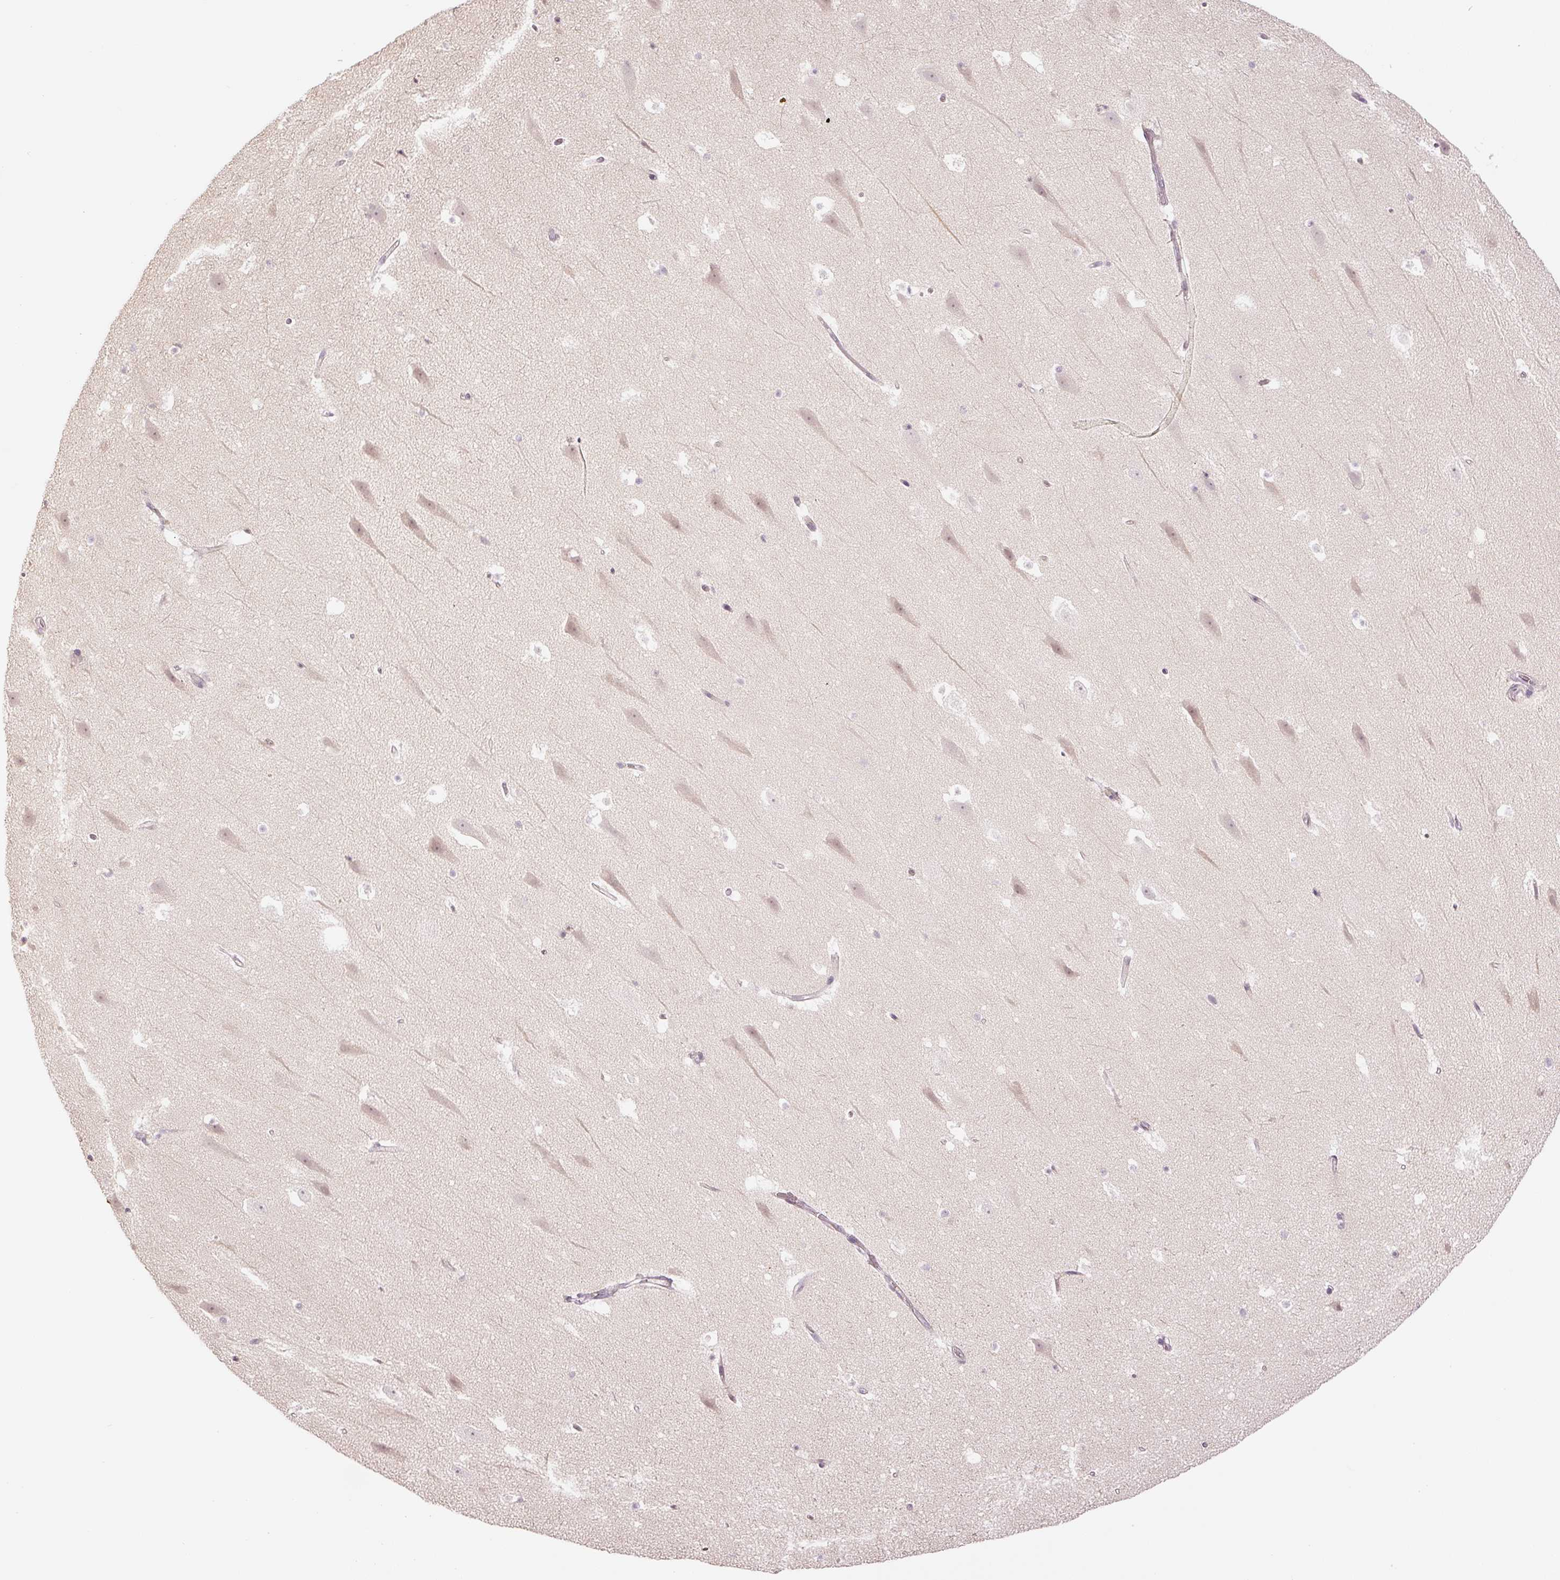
{"staining": {"intensity": "negative", "quantity": "none", "location": "none"}, "tissue": "hippocampus", "cell_type": "Glial cells", "image_type": "normal", "snomed": [{"axis": "morphology", "description": "Normal tissue, NOS"}, {"axis": "topography", "description": "Hippocampus"}], "caption": "DAB (3,3'-diaminobenzidine) immunohistochemical staining of benign human hippocampus shows no significant expression in glial cells.", "gene": "GZMA", "patient": {"sex": "male", "age": 37}}